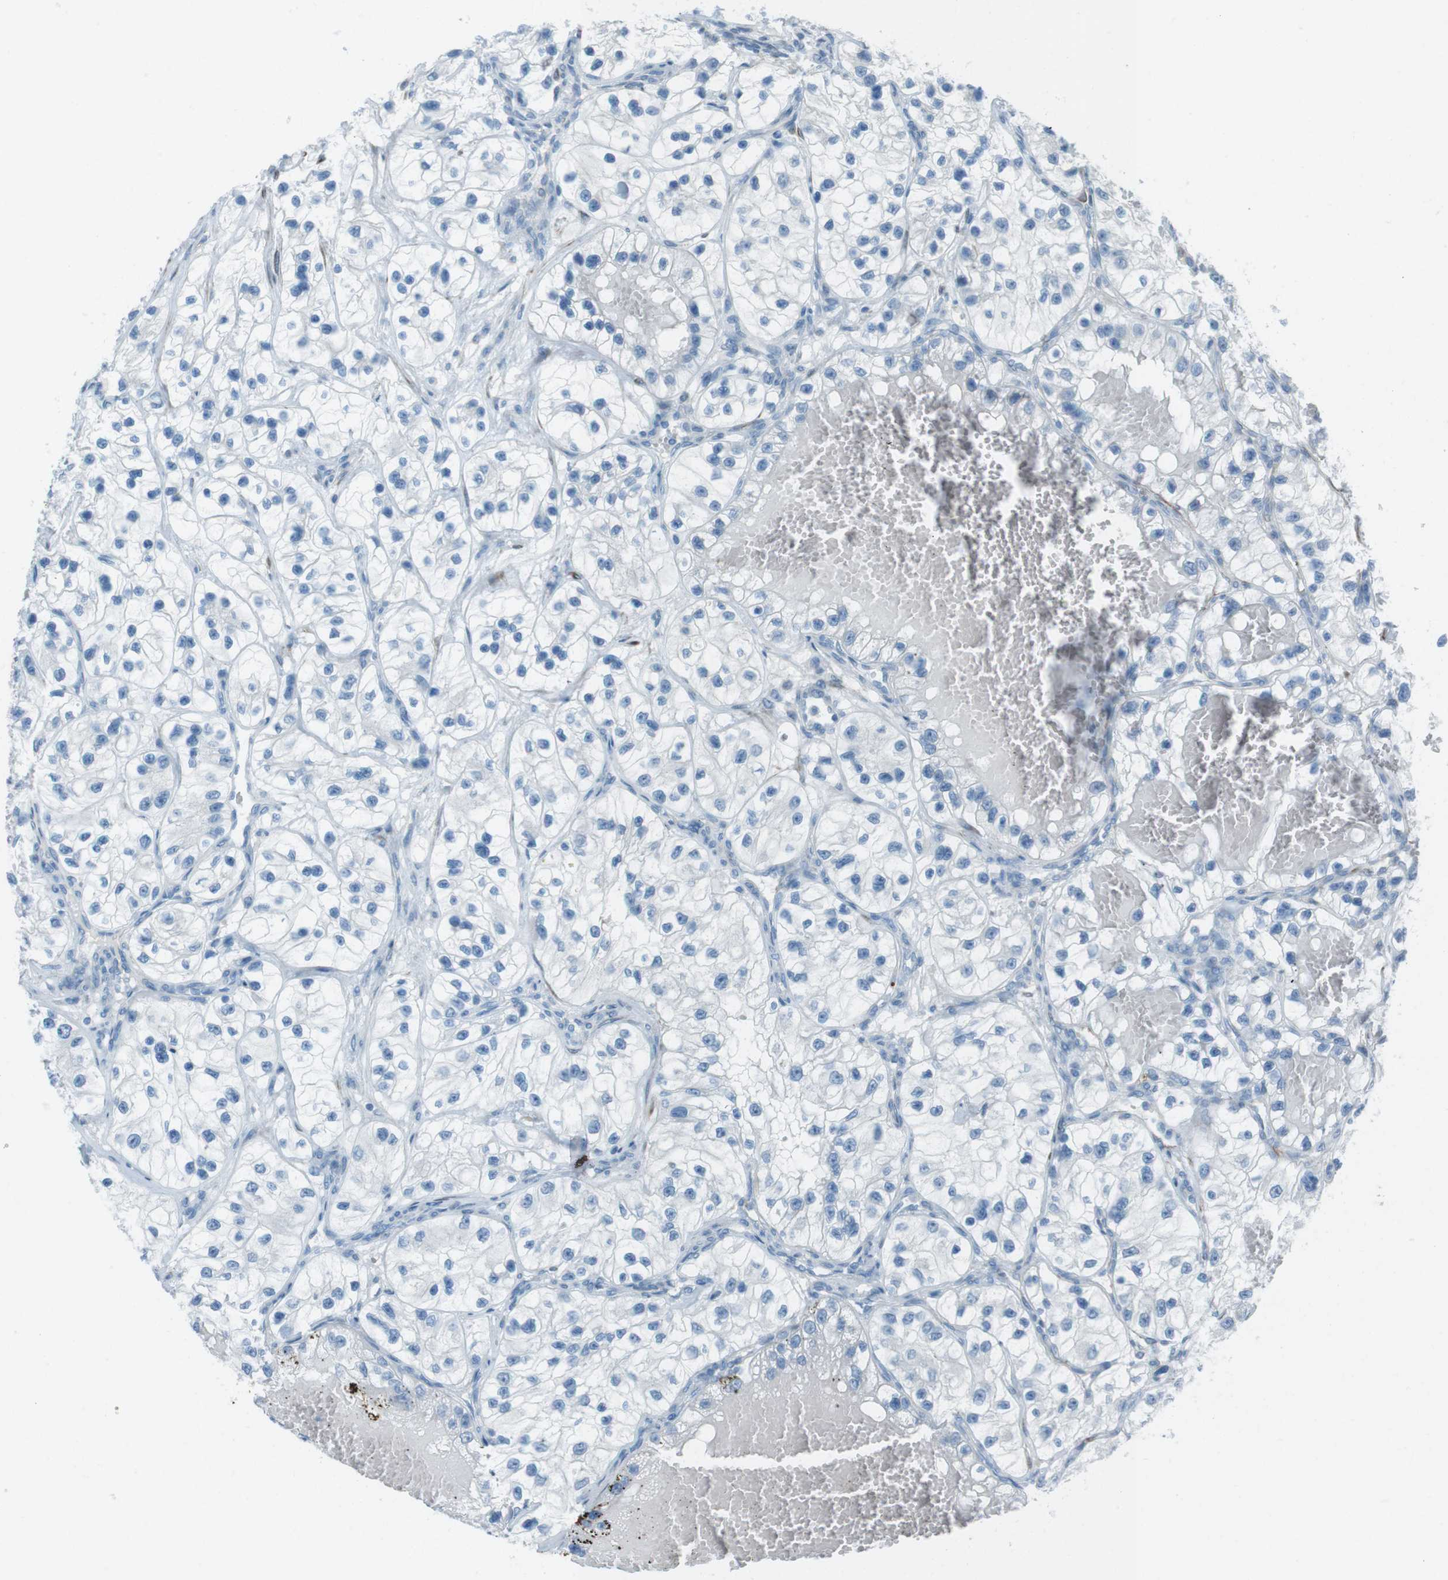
{"staining": {"intensity": "negative", "quantity": "none", "location": "none"}, "tissue": "renal cancer", "cell_type": "Tumor cells", "image_type": "cancer", "snomed": [{"axis": "morphology", "description": "Adenocarcinoma, NOS"}, {"axis": "topography", "description": "Kidney"}], "caption": "High power microscopy micrograph of an immunohistochemistry (IHC) image of renal adenocarcinoma, revealing no significant staining in tumor cells. (Stains: DAB (3,3'-diaminobenzidine) immunohistochemistry (IHC) with hematoxylin counter stain, Microscopy: brightfield microscopy at high magnification).", "gene": "TUBB2A", "patient": {"sex": "female", "age": 57}}